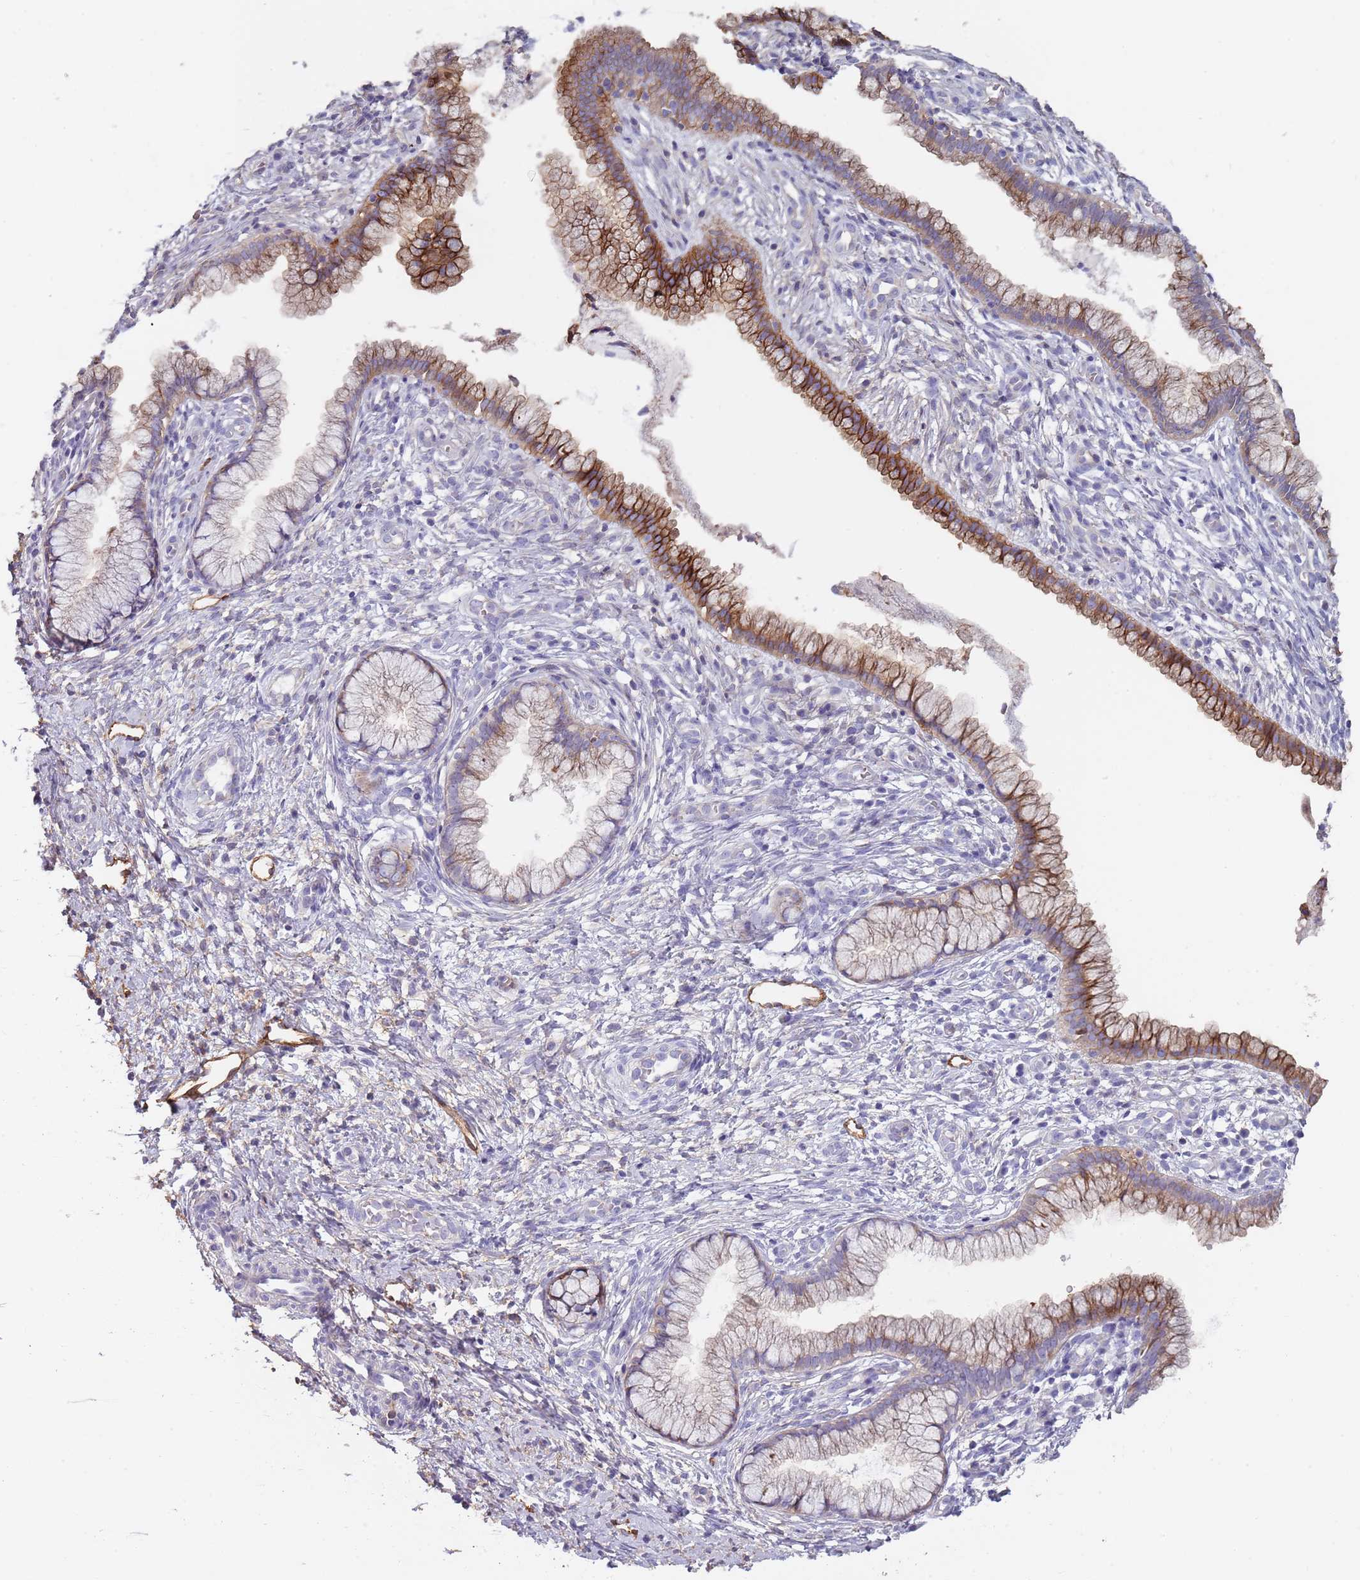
{"staining": {"intensity": "strong", "quantity": "25%-75%", "location": "cytoplasmic/membranous"}, "tissue": "cervix", "cell_type": "Glandular cells", "image_type": "normal", "snomed": [{"axis": "morphology", "description": "Normal tissue, NOS"}, {"axis": "topography", "description": "Cervix"}], "caption": "Immunohistochemistry (IHC) micrograph of benign cervix: cervix stained using immunohistochemistry exhibits high levels of strong protein expression localized specifically in the cytoplasmic/membranous of glandular cells, appearing as a cytoplasmic/membranous brown color.", "gene": "ENSG00000271254", "patient": {"sex": "female", "age": 36}}